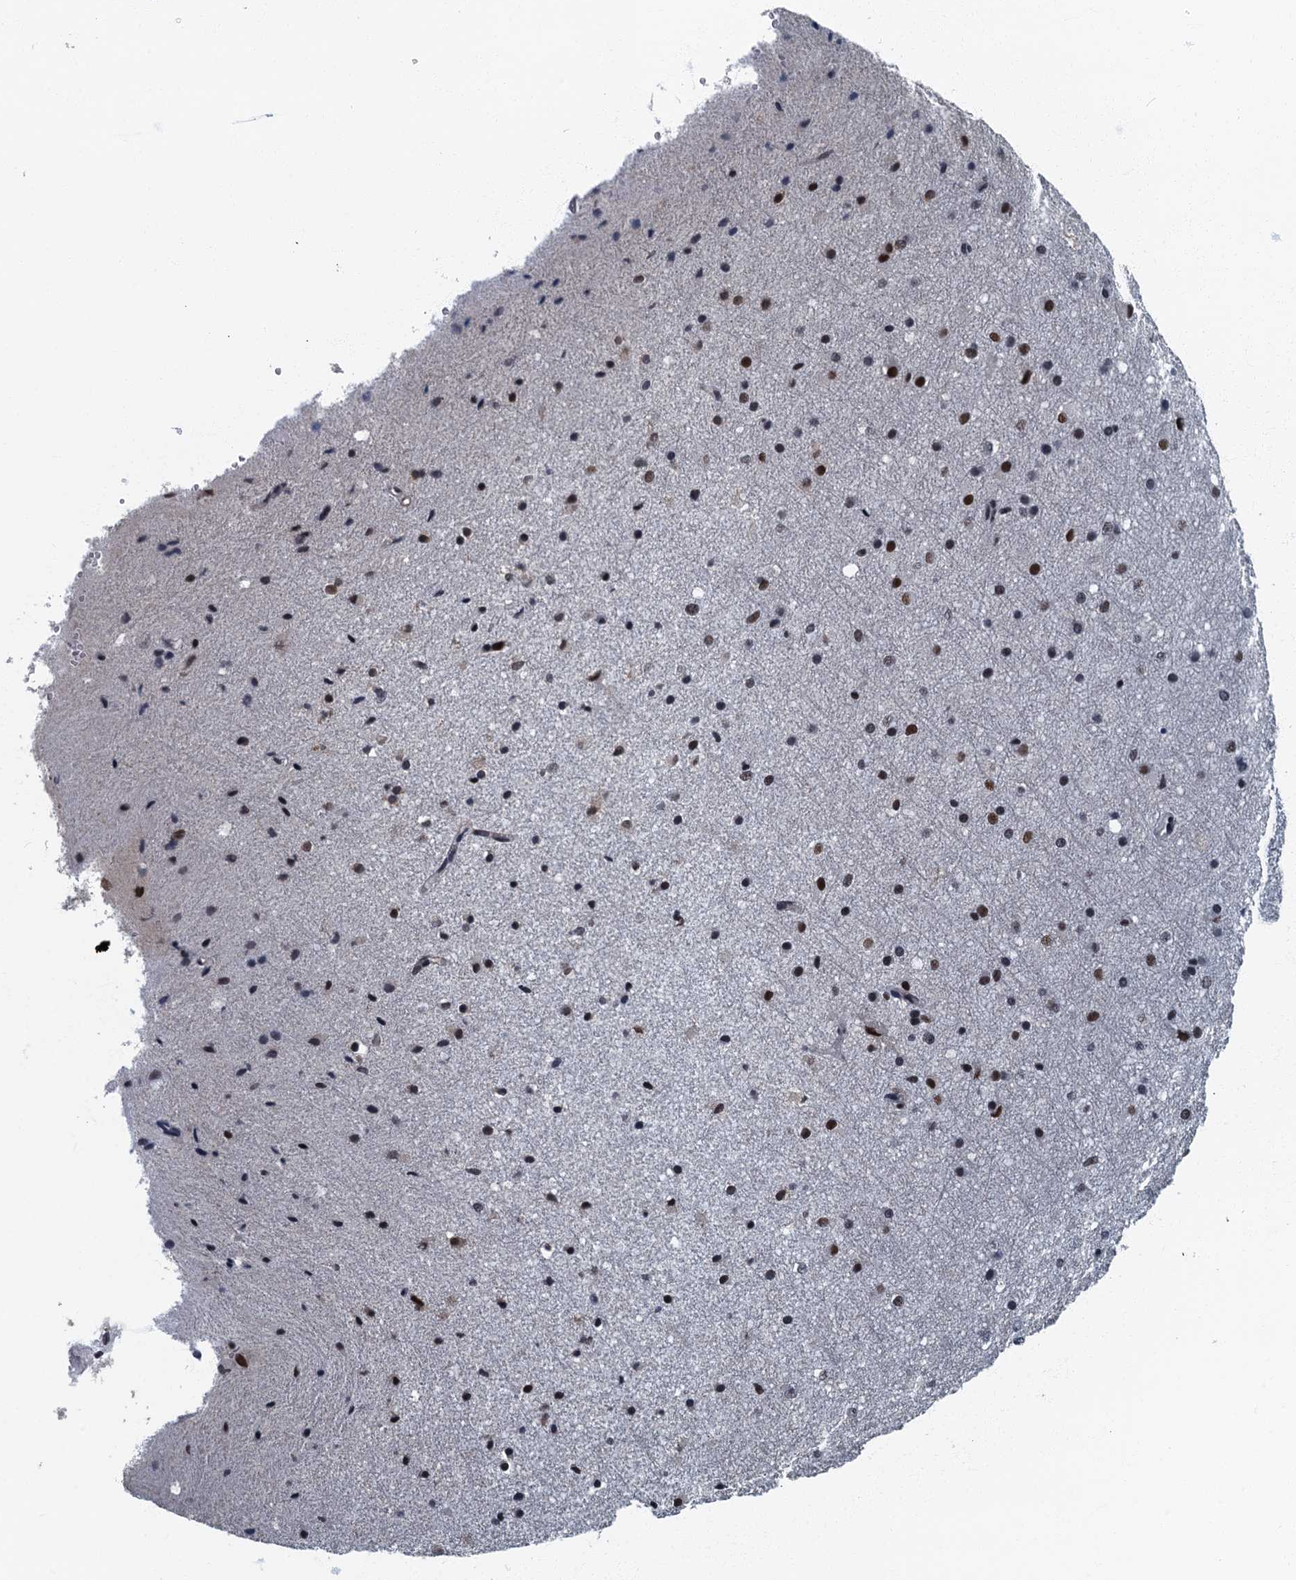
{"staining": {"intensity": "negative", "quantity": "none", "location": "none"}, "tissue": "cerebral cortex", "cell_type": "Endothelial cells", "image_type": "normal", "snomed": [{"axis": "morphology", "description": "Normal tissue, NOS"}, {"axis": "morphology", "description": "Developmental malformation"}, {"axis": "topography", "description": "Cerebral cortex"}], "caption": "A high-resolution photomicrograph shows immunohistochemistry (IHC) staining of benign cerebral cortex, which reveals no significant positivity in endothelial cells.", "gene": "GADL1", "patient": {"sex": "female", "age": 30}}